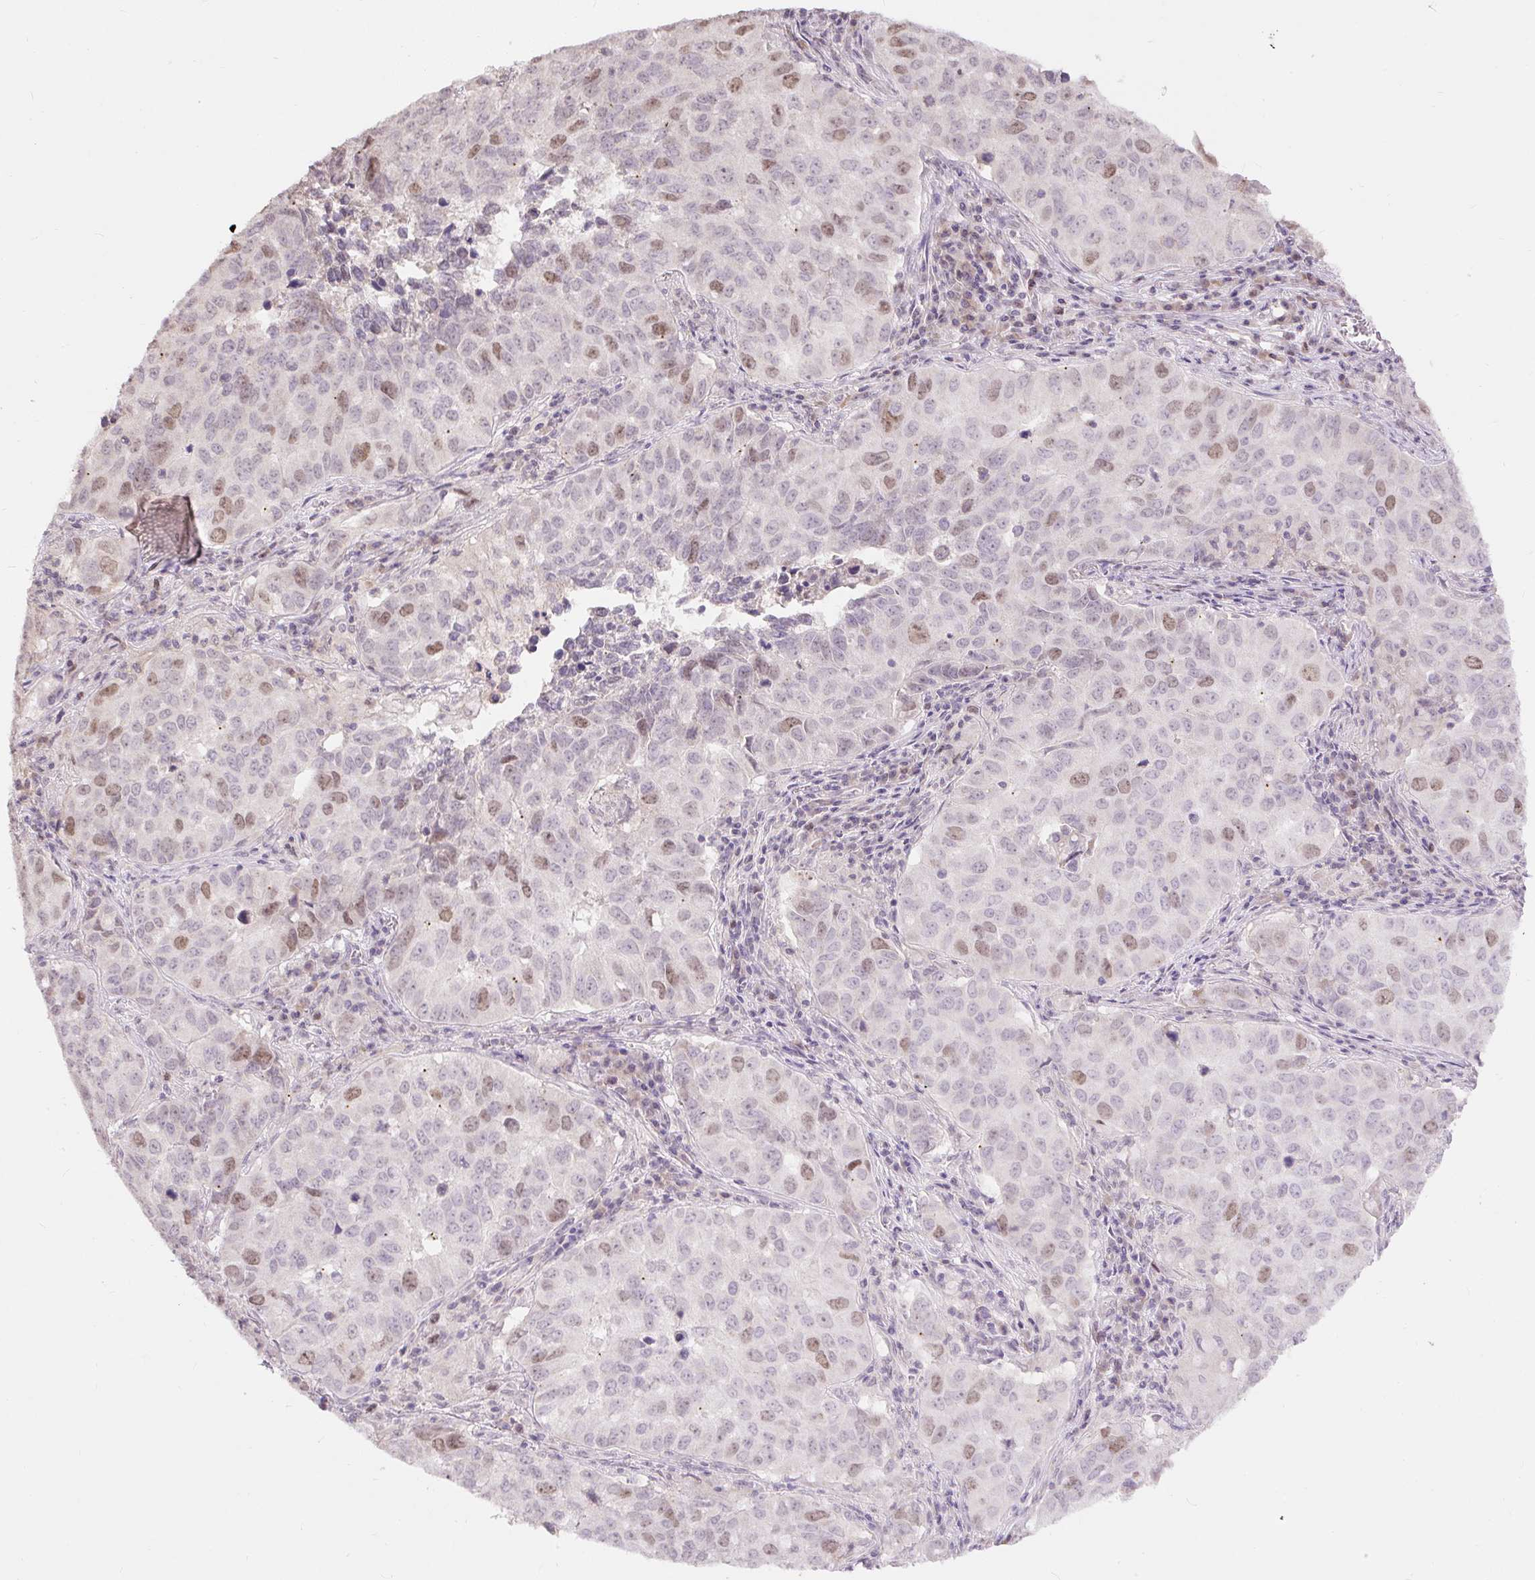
{"staining": {"intensity": "moderate", "quantity": "25%-75%", "location": "nuclear"}, "tissue": "lung cancer", "cell_type": "Tumor cells", "image_type": "cancer", "snomed": [{"axis": "morphology", "description": "Adenocarcinoma, NOS"}, {"axis": "topography", "description": "Lung"}], "caption": "Moderate nuclear positivity for a protein is identified in approximately 25%-75% of tumor cells of lung adenocarcinoma using IHC.", "gene": "RACGAP1", "patient": {"sex": "female", "age": 50}}